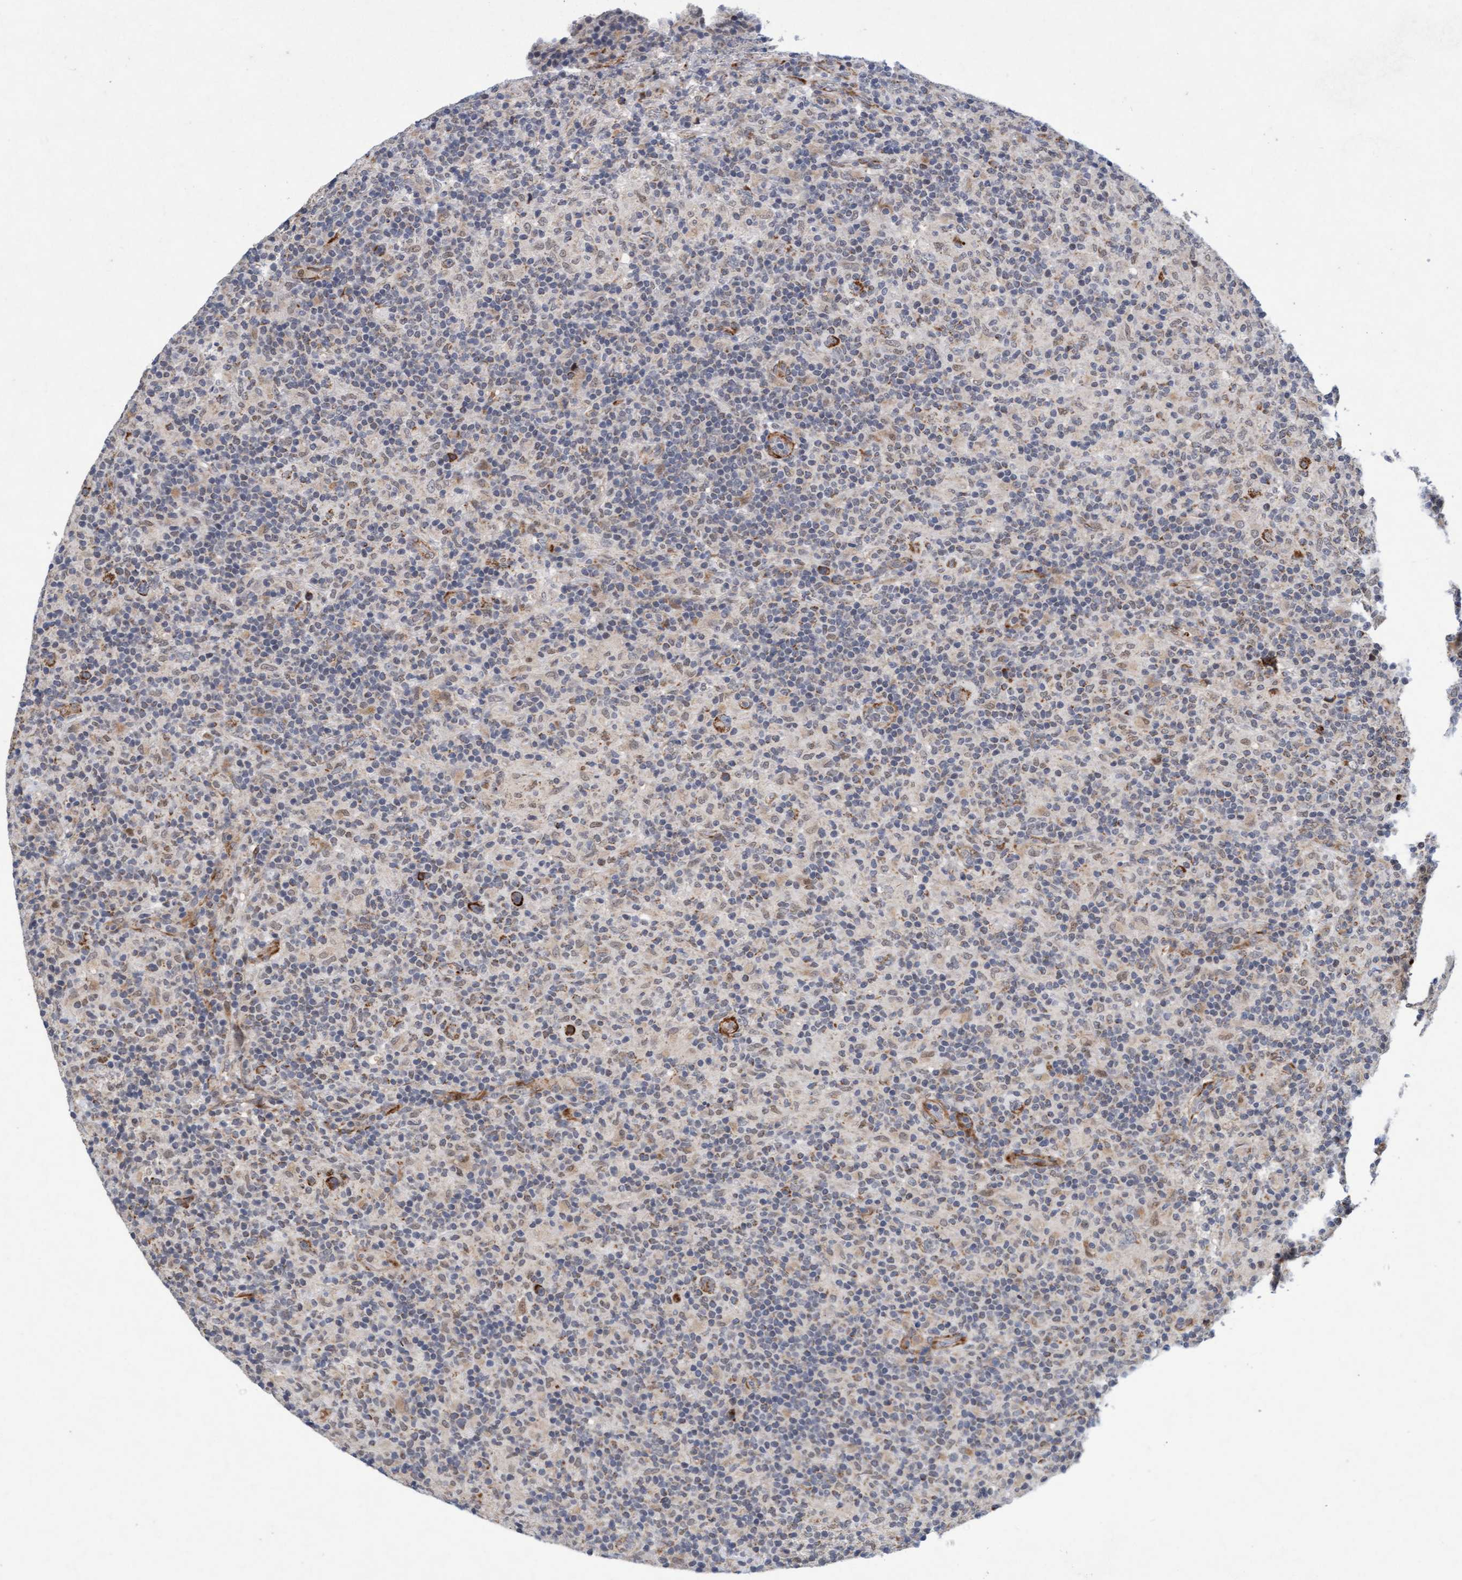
{"staining": {"intensity": "moderate", "quantity": ">75%", "location": "cytoplasmic/membranous"}, "tissue": "lymphoma", "cell_type": "Tumor cells", "image_type": "cancer", "snomed": [{"axis": "morphology", "description": "Hodgkin's disease, NOS"}, {"axis": "topography", "description": "Lymph node"}], "caption": "Moderate cytoplasmic/membranous protein expression is appreciated in about >75% of tumor cells in Hodgkin's disease.", "gene": "TMEM70", "patient": {"sex": "male", "age": 70}}